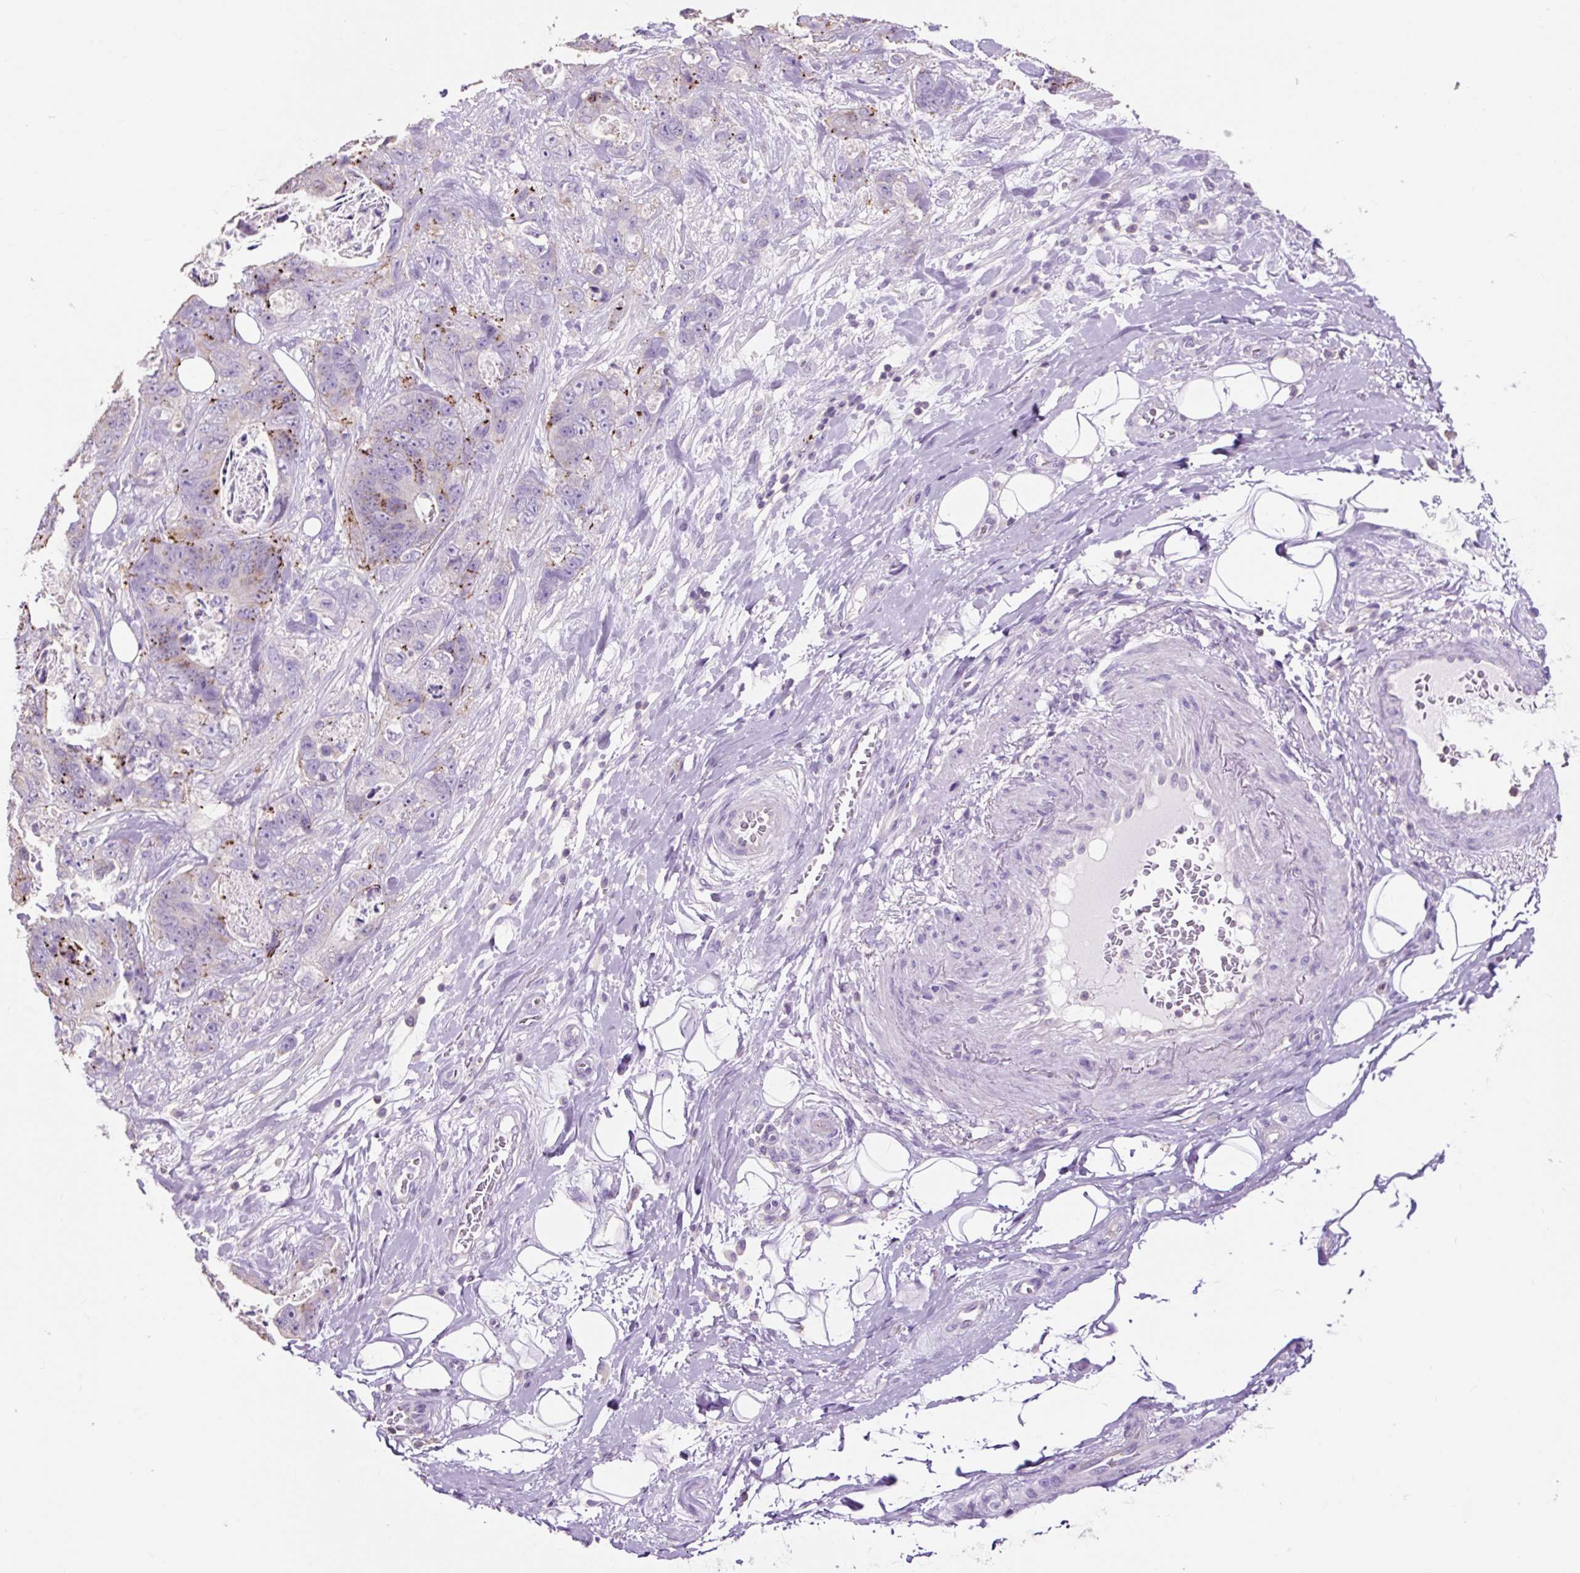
{"staining": {"intensity": "moderate", "quantity": "<25%", "location": "cytoplasmic/membranous"}, "tissue": "stomach cancer", "cell_type": "Tumor cells", "image_type": "cancer", "snomed": [{"axis": "morphology", "description": "Normal tissue, NOS"}, {"axis": "morphology", "description": "Adenocarcinoma, NOS"}, {"axis": "topography", "description": "Stomach"}], "caption": "A low amount of moderate cytoplasmic/membranous positivity is present in approximately <25% of tumor cells in stomach cancer tissue. (DAB (3,3'-diaminobenzidine) = brown stain, brightfield microscopy at high magnification).", "gene": "OR10A7", "patient": {"sex": "female", "age": 89}}